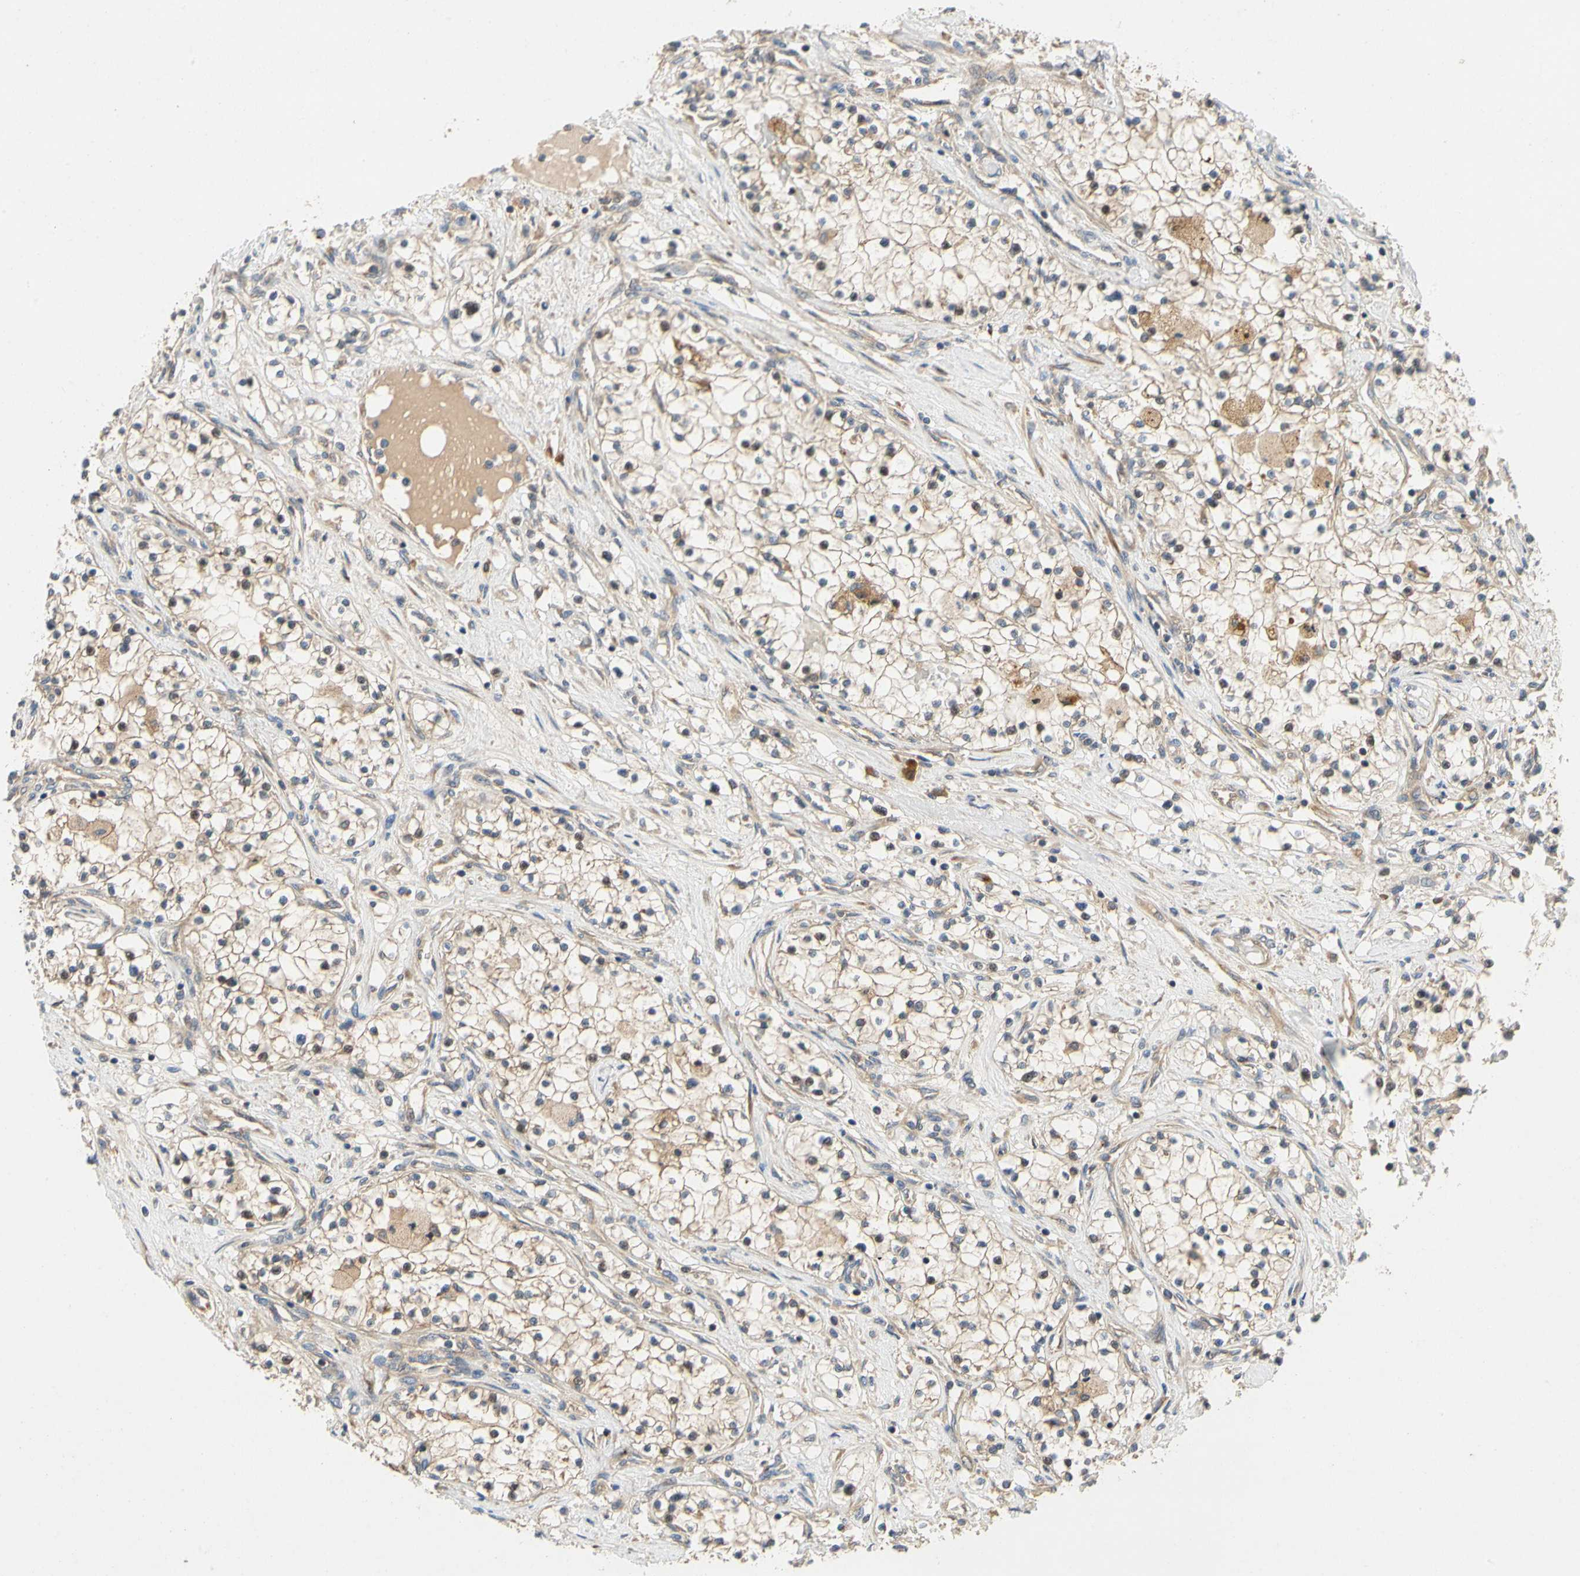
{"staining": {"intensity": "weak", "quantity": "25%-75%", "location": "cytoplasmic/membranous"}, "tissue": "renal cancer", "cell_type": "Tumor cells", "image_type": "cancer", "snomed": [{"axis": "morphology", "description": "Adenocarcinoma, NOS"}, {"axis": "topography", "description": "Kidney"}], "caption": "Tumor cells display weak cytoplasmic/membranous staining in about 25%-75% of cells in adenocarcinoma (renal).", "gene": "TDRP", "patient": {"sex": "male", "age": 68}}